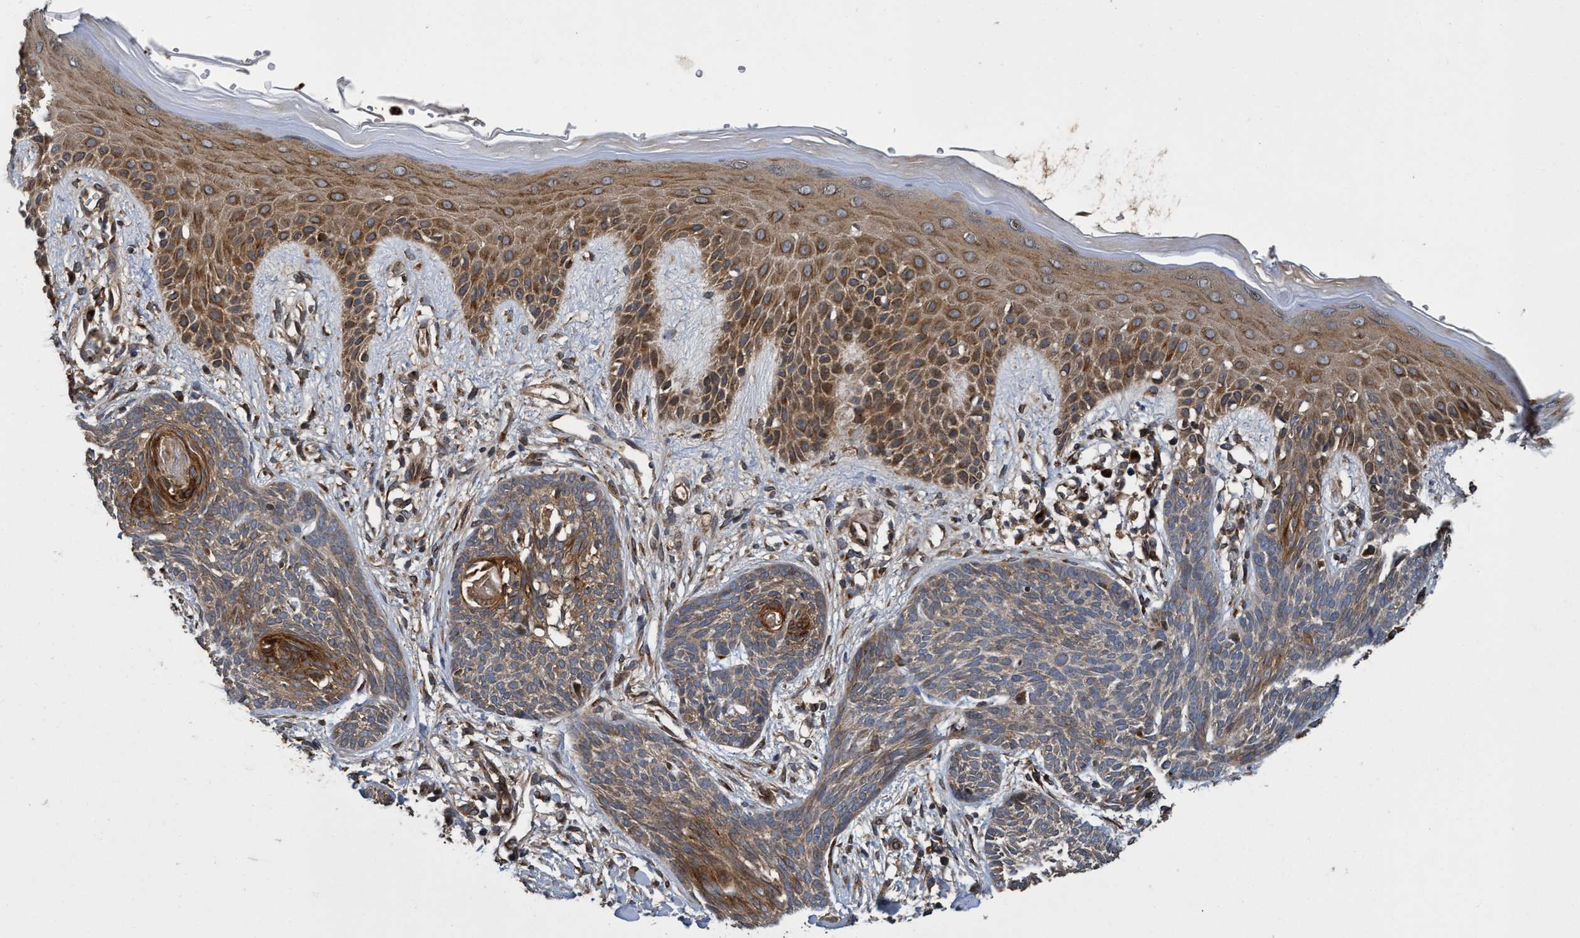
{"staining": {"intensity": "moderate", "quantity": "<25%", "location": "cytoplasmic/membranous"}, "tissue": "skin cancer", "cell_type": "Tumor cells", "image_type": "cancer", "snomed": [{"axis": "morphology", "description": "Basal cell carcinoma"}, {"axis": "topography", "description": "Skin"}], "caption": "This image exhibits immunohistochemistry (IHC) staining of basal cell carcinoma (skin), with low moderate cytoplasmic/membranous expression in about <25% of tumor cells.", "gene": "MACC1", "patient": {"sex": "female", "age": 59}}